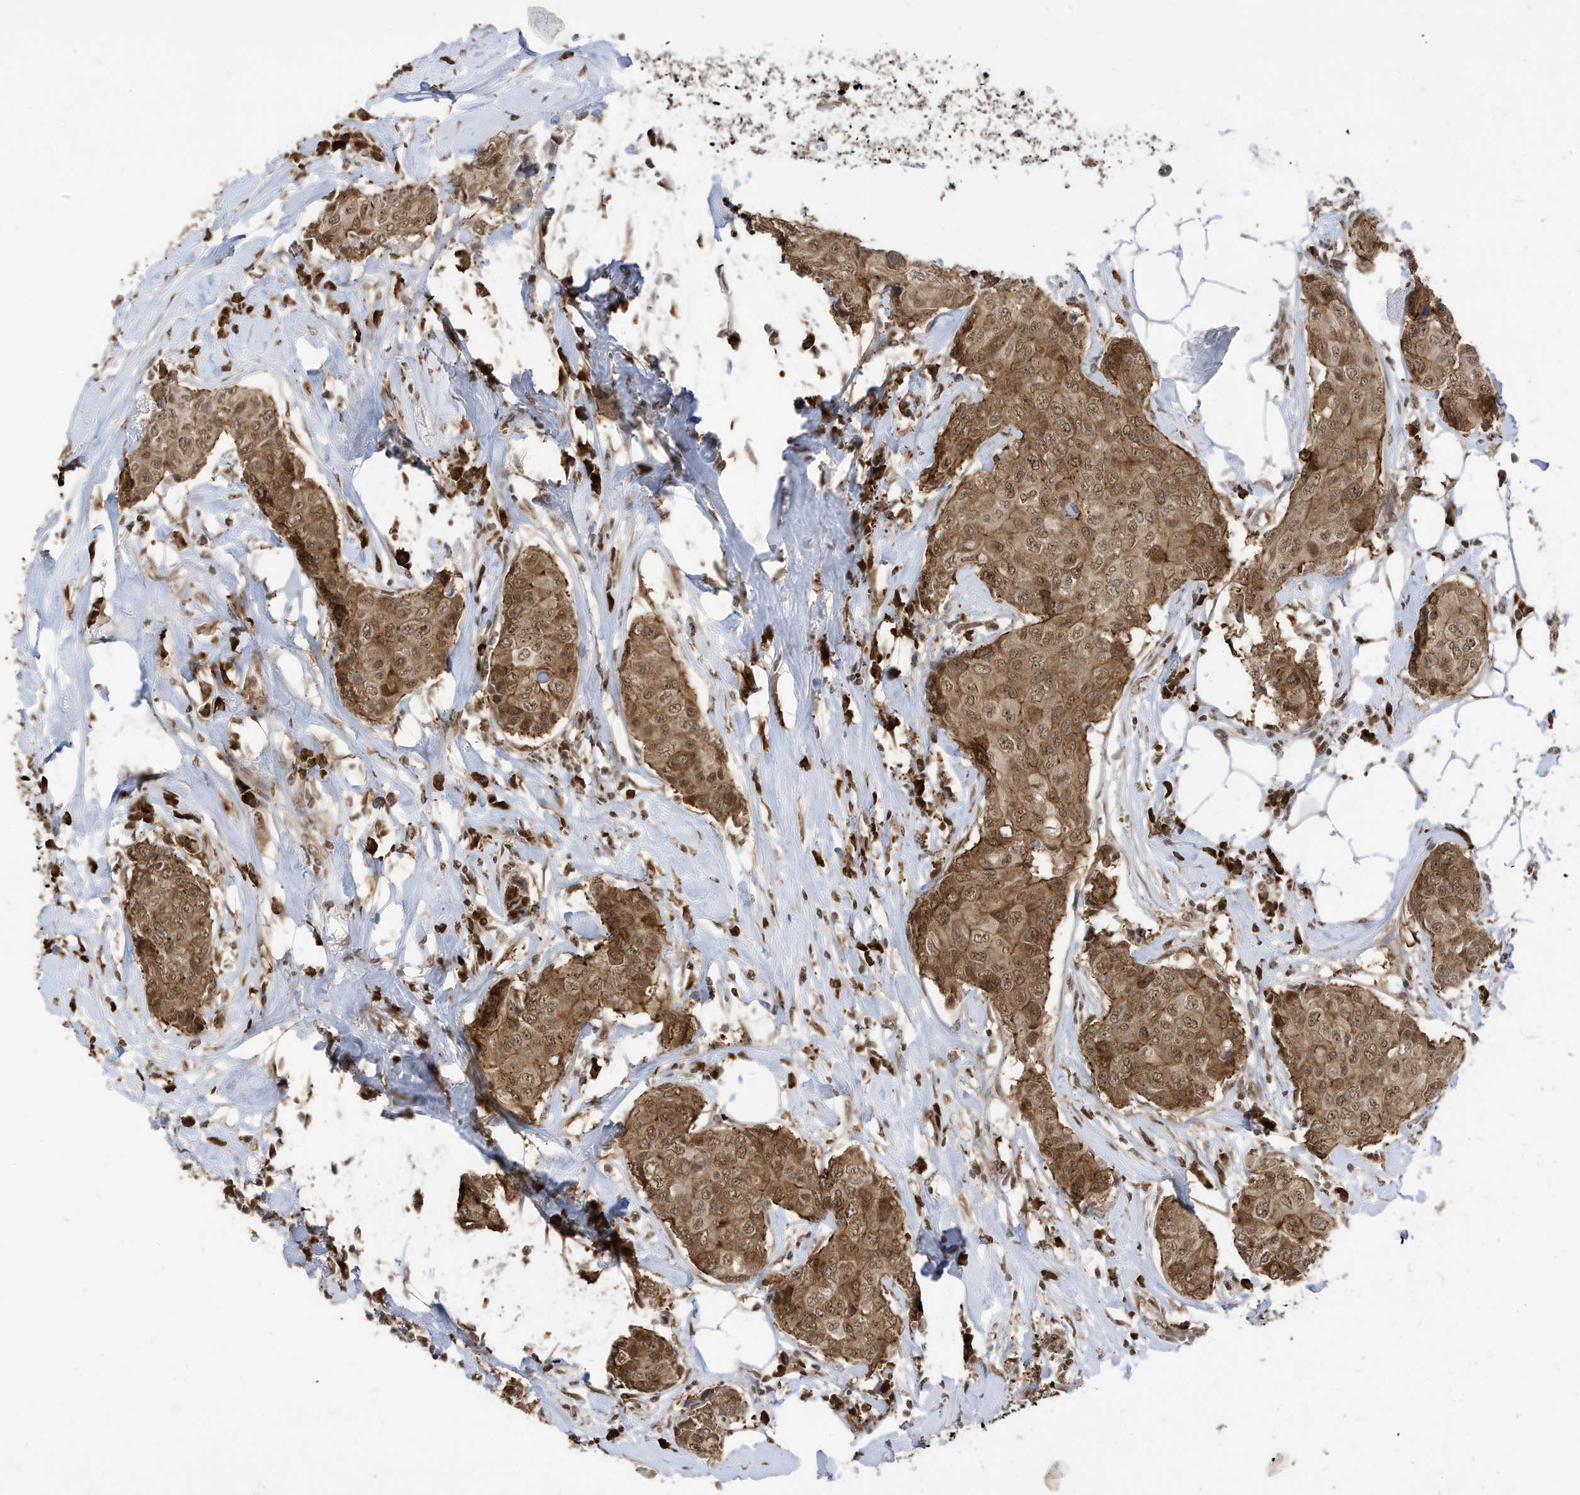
{"staining": {"intensity": "moderate", "quantity": ">75%", "location": "cytoplasmic/membranous,nuclear"}, "tissue": "breast cancer", "cell_type": "Tumor cells", "image_type": "cancer", "snomed": [{"axis": "morphology", "description": "Duct carcinoma"}, {"axis": "topography", "description": "Breast"}], "caption": "Brown immunohistochemical staining in human intraductal carcinoma (breast) demonstrates moderate cytoplasmic/membranous and nuclear expression in about >75% of tumor cells. (IHC, brightfield microscopy, high magnification).", "gene": "ZNF195", "patient": {"sex": "female", "age": 80}}